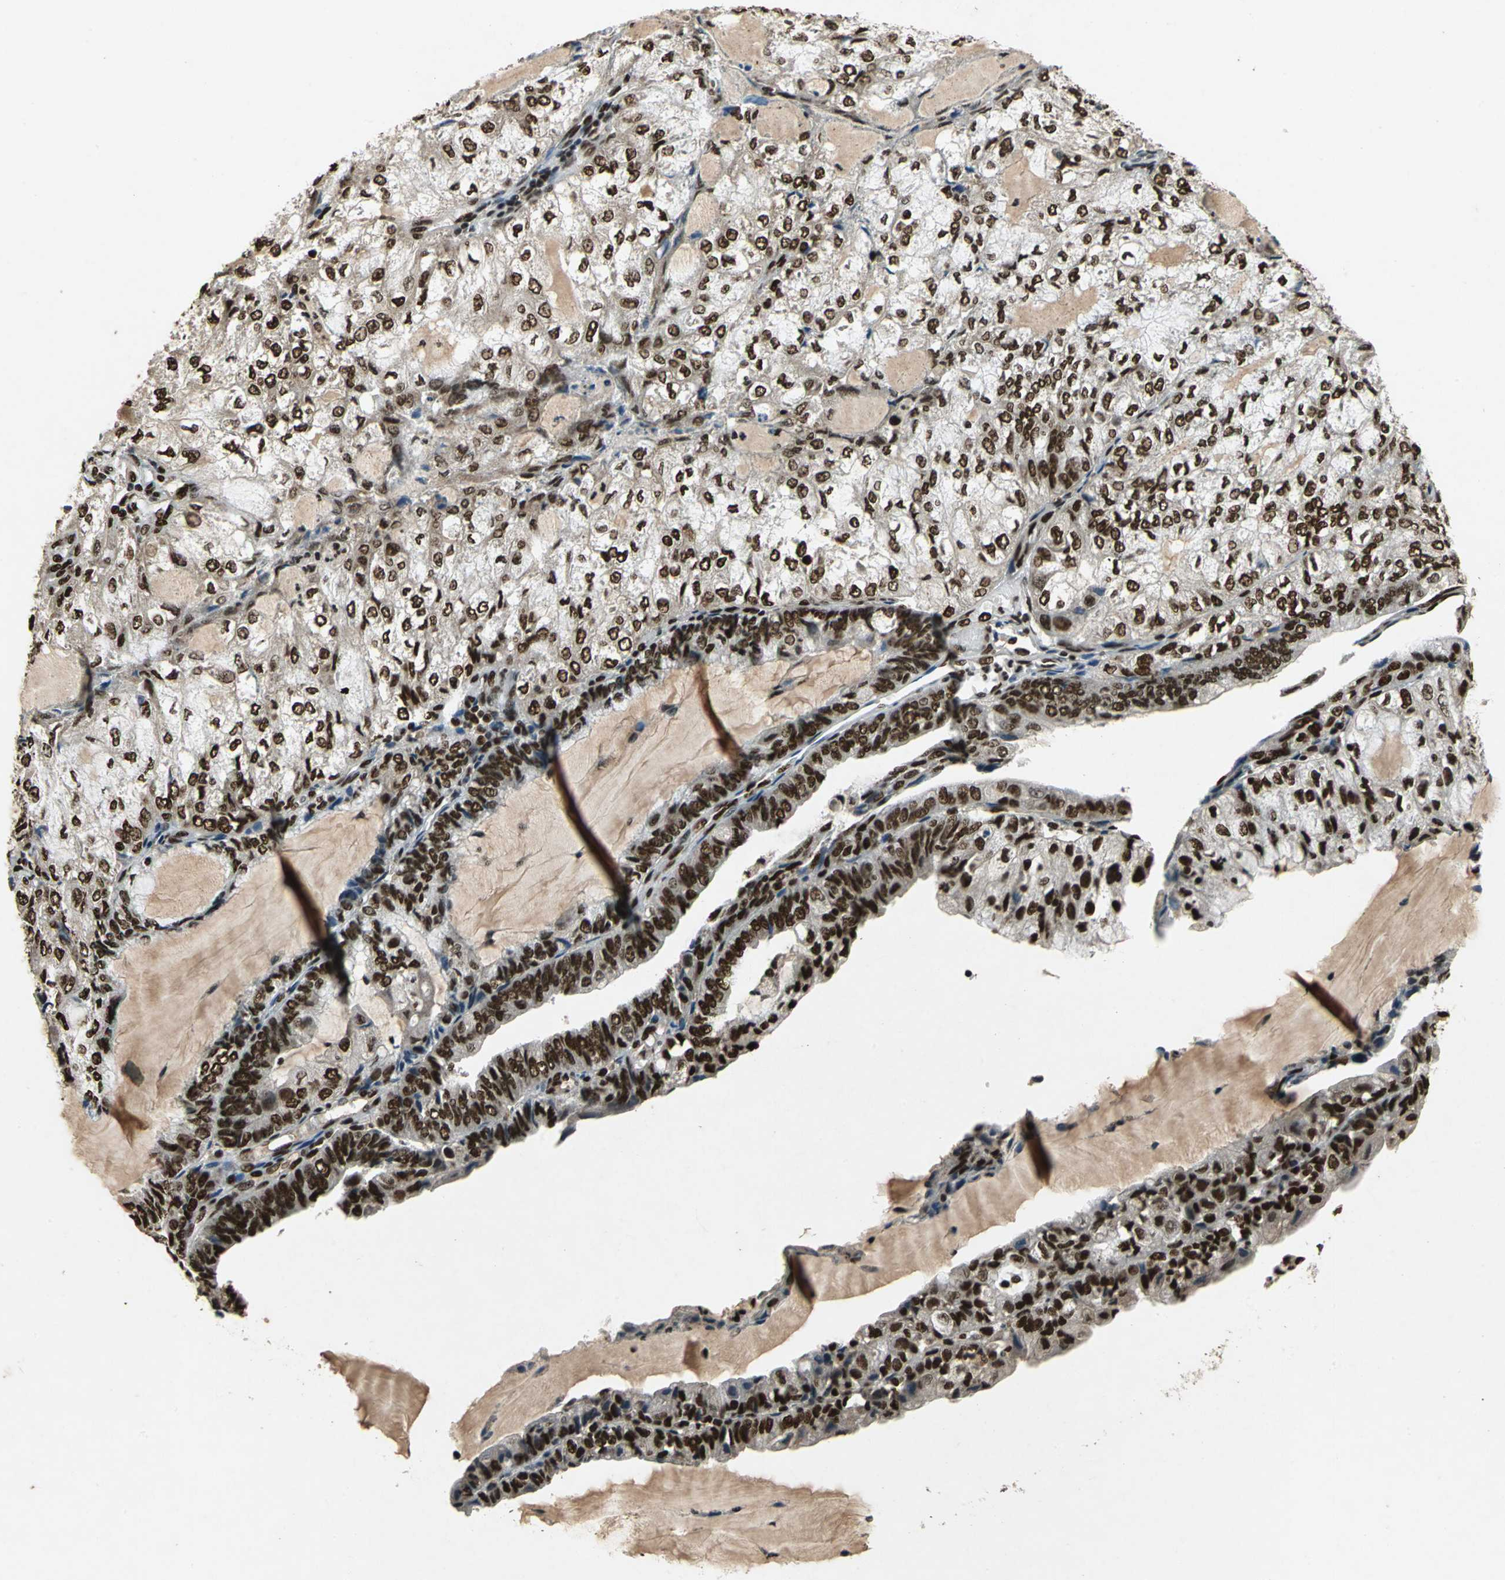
{"staining": {"intensity": "strong", "quantity": ">75%", "location": "nuclear"}, "tissue": "endometrial cancer", "cell_type": "Tumor cells", "image_type": "cancer", "snomed": [{"axis": "morphology", "description": "Adenocarcinoma, NOS"}, {"axis": "topography", "description": "Endometrium"}], "caption": "Immunohistochemistry of human endometrial cancer (adenocarcinoma) exhibits high levels of strong nuclear positivity in approximately >75% of tumor cells. (Stains: DAB (3,3'-diaminobenzidine) in brown, nuclei in blue, Microscopy: brightfield microscopy at high magnification).", "gene": "MTA2", "patient": {"sex": "female", "age": 81}}